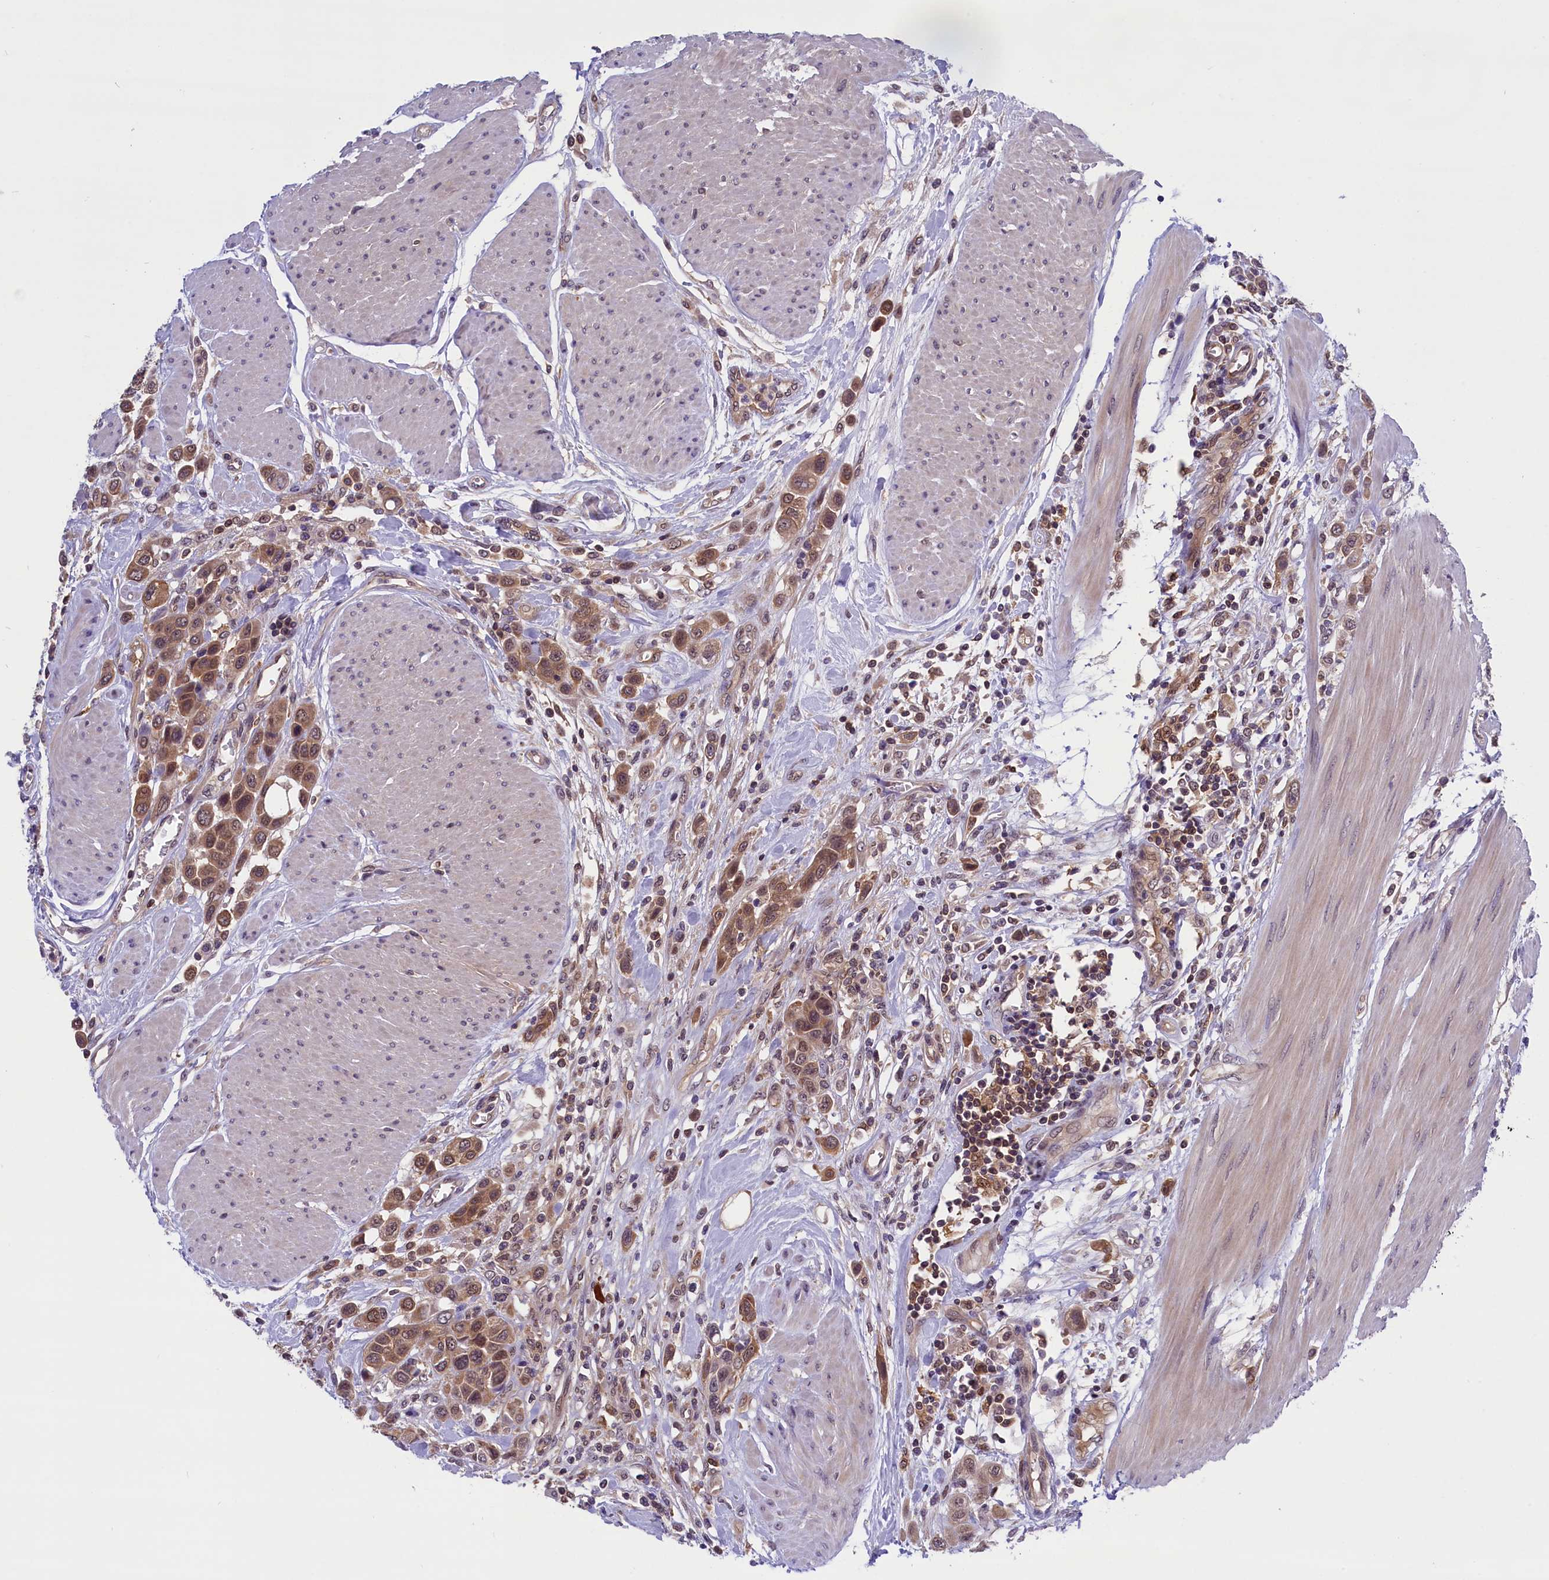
{"staining": {"intensity": "moderate", "quantity": ">75%", "location": "cytoplasmic/membranous,nuclear"}, "tissue": "urothelial cancer", "cell_type": "Tumor cells", "image_type": "cancer", "snomed": [{"axis": "morphology", "description": "Urothelial carcinoma, High grade"}, {"axis": "topography", "description": "Urinary bladder"}], "caption": "The micrograph exhibits immunohistochemical staining of urothelial cancer. There is moderate cytoplasmic/membranous and nuclear staining is present in approximately >75% of tumor cells.", "gene": "TBCB", "patient": {"sex": "male", "age": 50}}